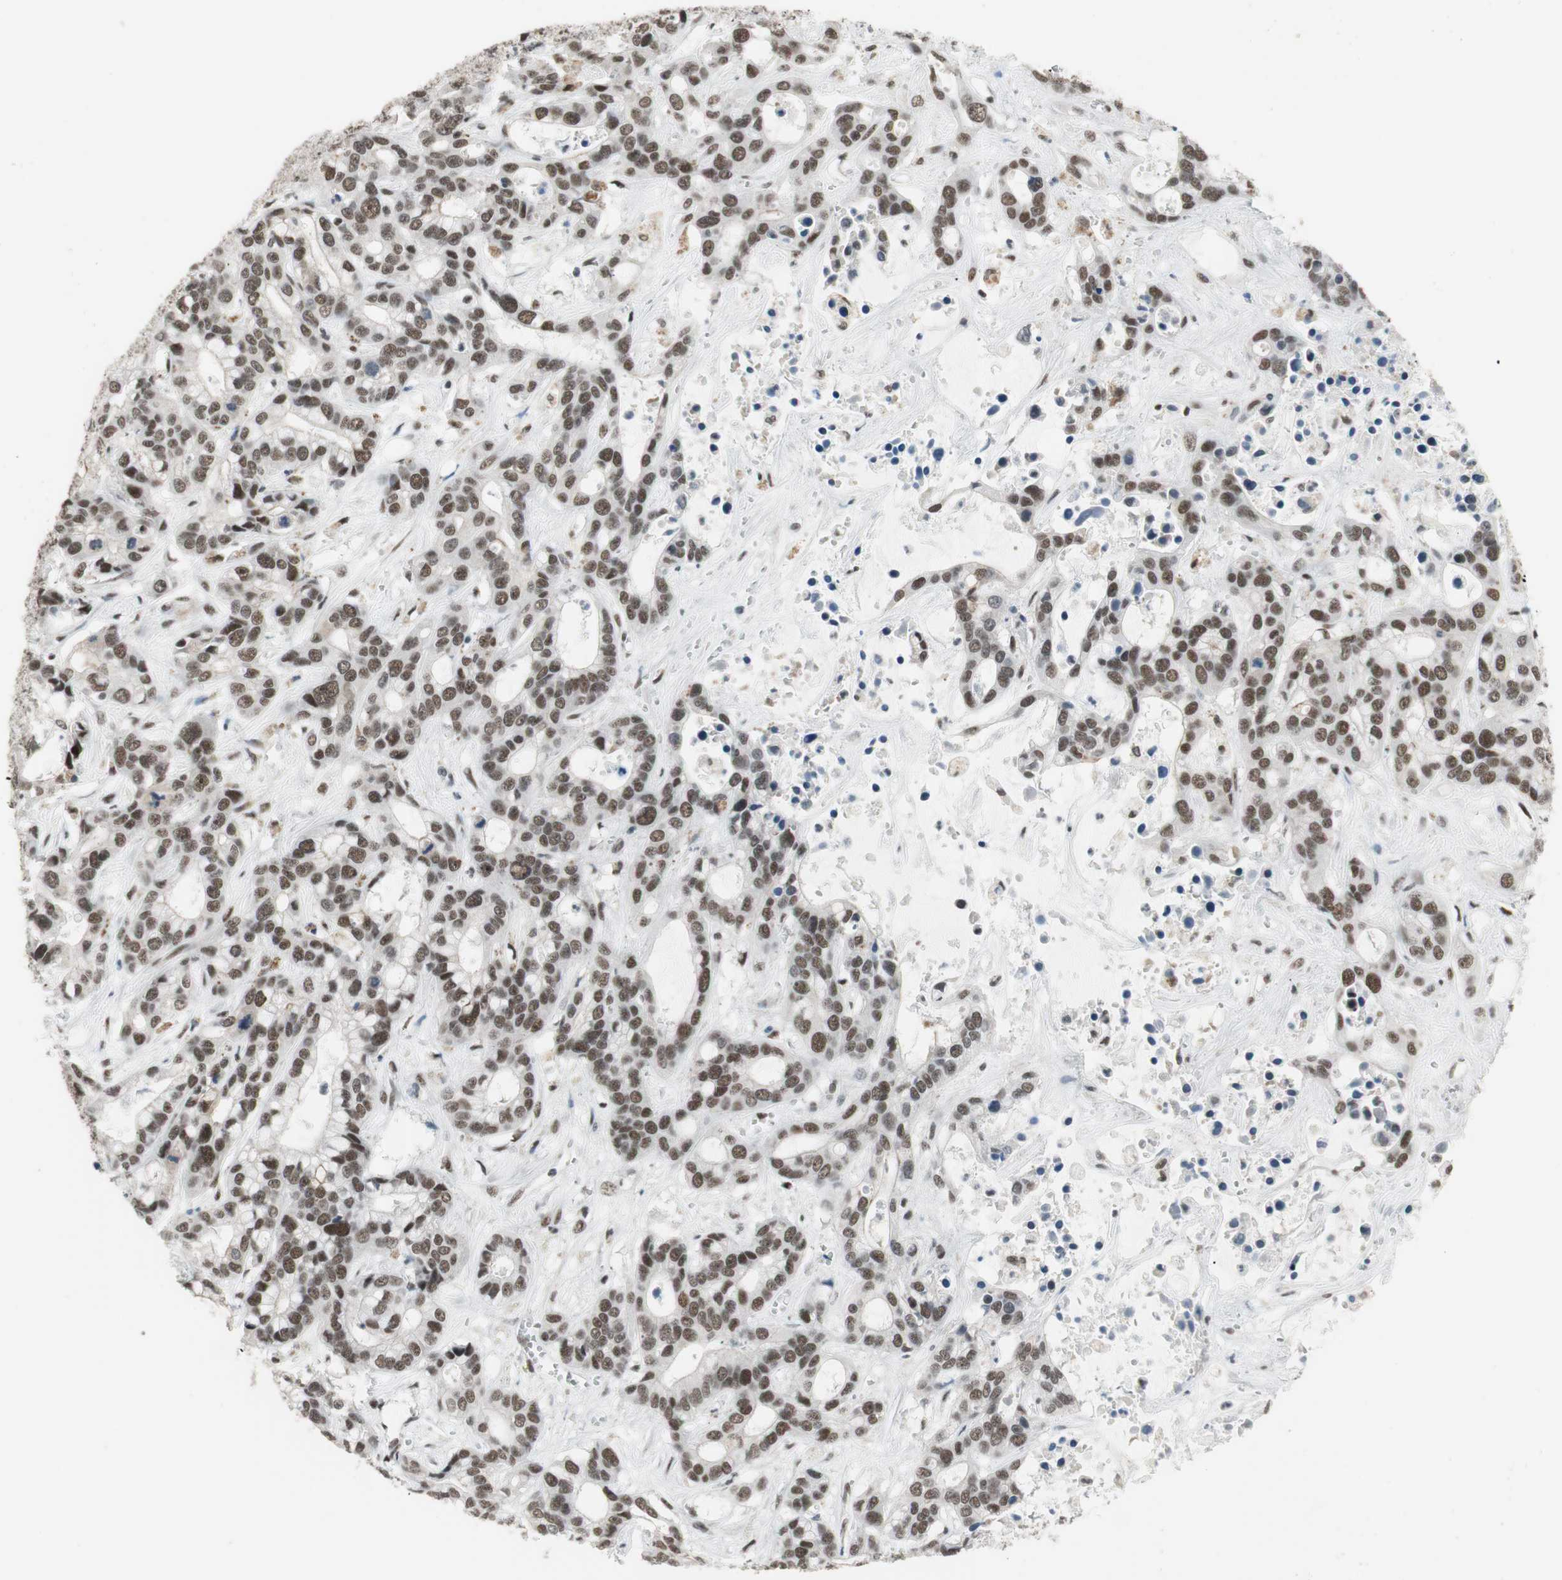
{"staining": {"intensity": "strong", "quantity": ">75%", "location": "nuclear"}, "tissue": "liver cancer", "cell_type": "Tumor cells", "image_type": "cancer", "snomed": [{"axis": "morphology", "description": "Cholangiocarcinoma"}, {"axis": "topography", "description": "Liver"}], "caption": "DAB (3,3'-diaminobenzidine) immunohistochemical staining of human liver cancer exhibits strong nuclear protein positivity in approximately >75% of tumor cells.", "gene": "RTF1", "patient": {"sex": "female", "age": 65}}